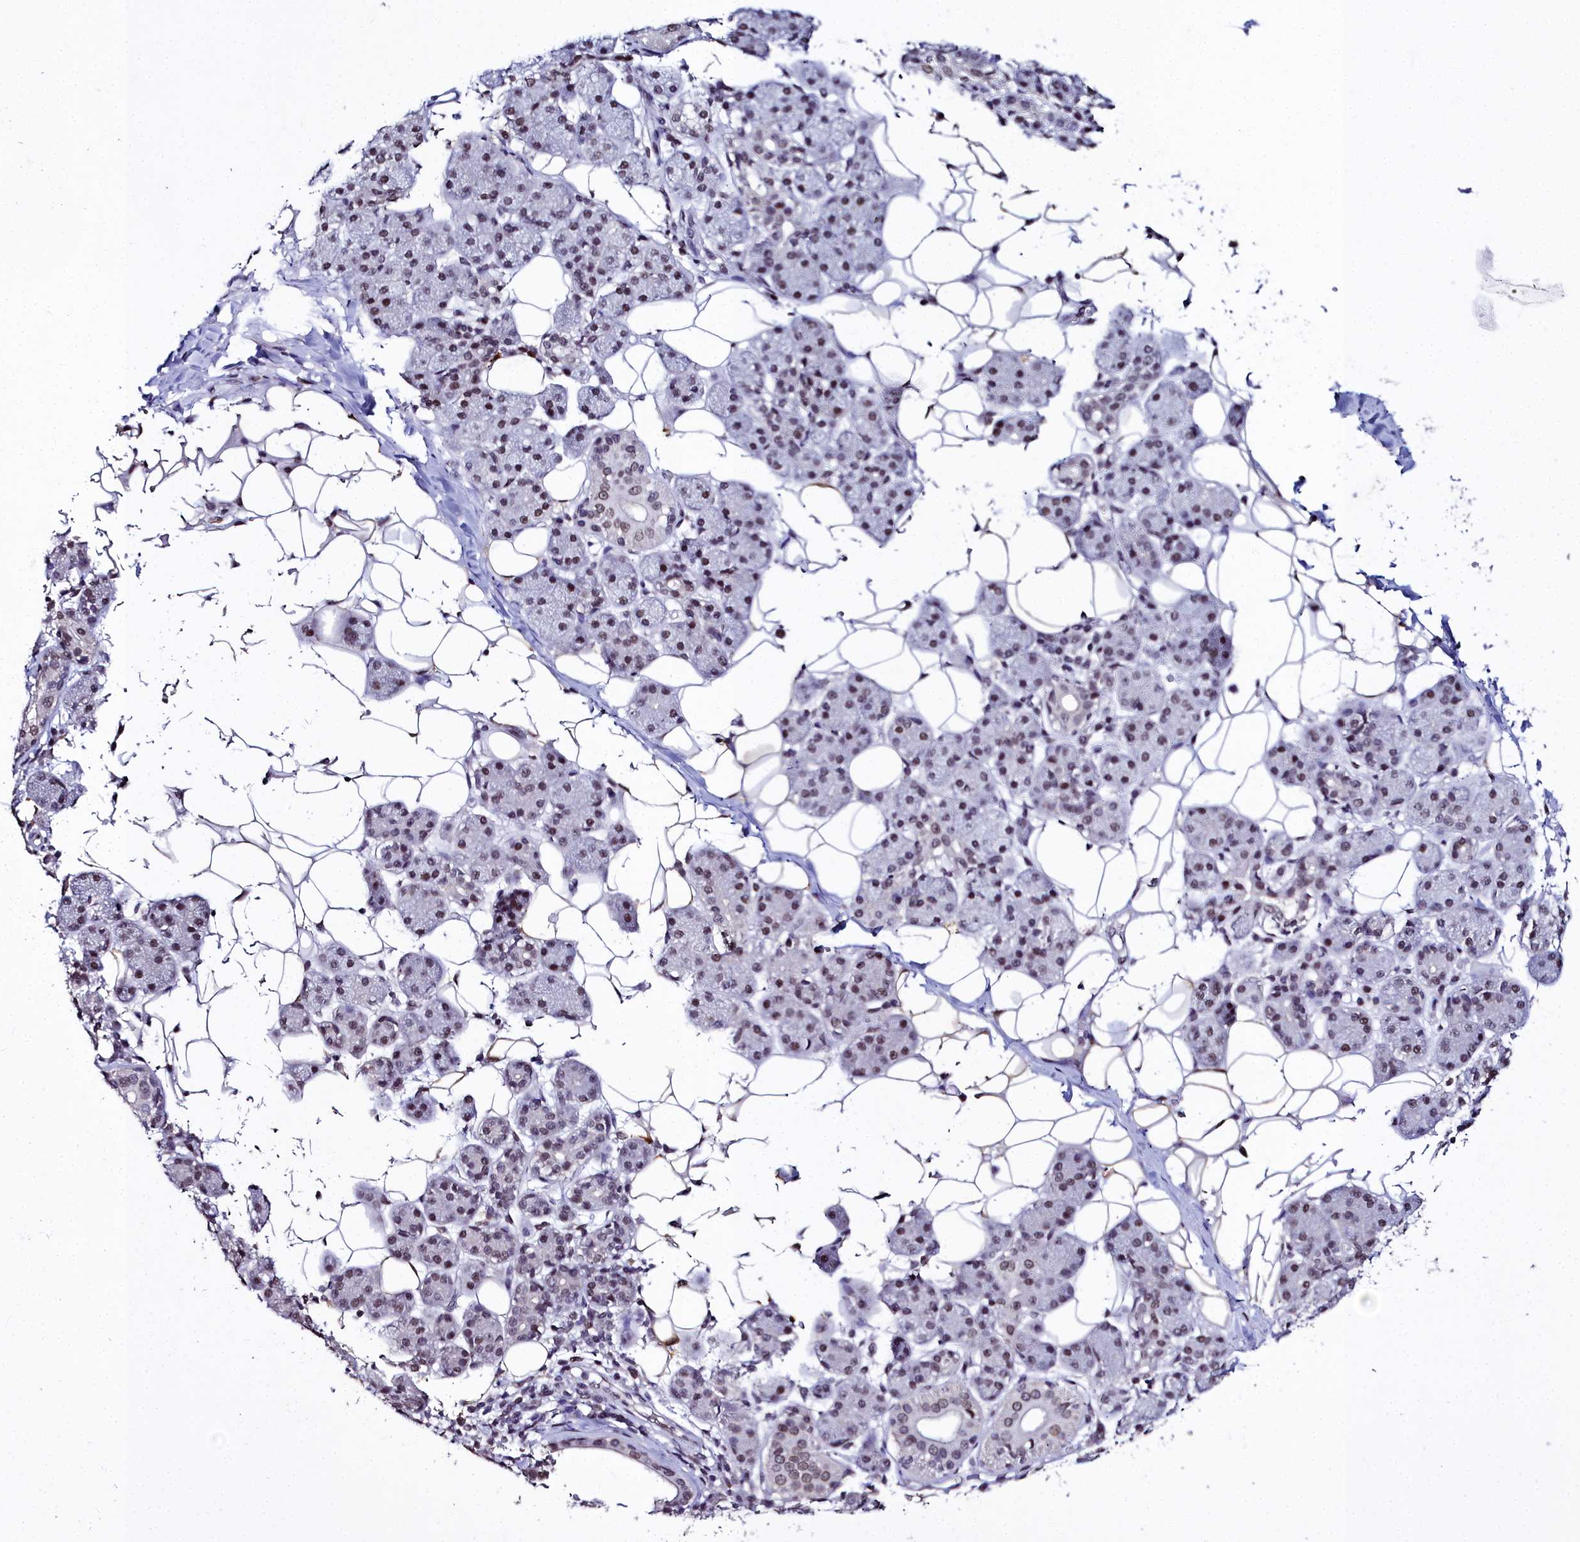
{"staining": {"intensity": "moderate", "quantity": "25%-75%", "location": "nuclear"}, "tissue": "salivary gland", "cell_type": "Glandular cells", "image_type": "normal", "snomed": [{"axis": "morphology", "description": "Normal tissue, NOS"}, {"axis": "topography", "description": "Salivary gland"}], "caption": "Moderate nuclear positivity for a protein is present in approximately 25%-75% of glandular cells of normal salivary gland using immunohistochemistry (IHC).", "gene": "CCDC97", "patient": {"sex": "female", "age": 33}}